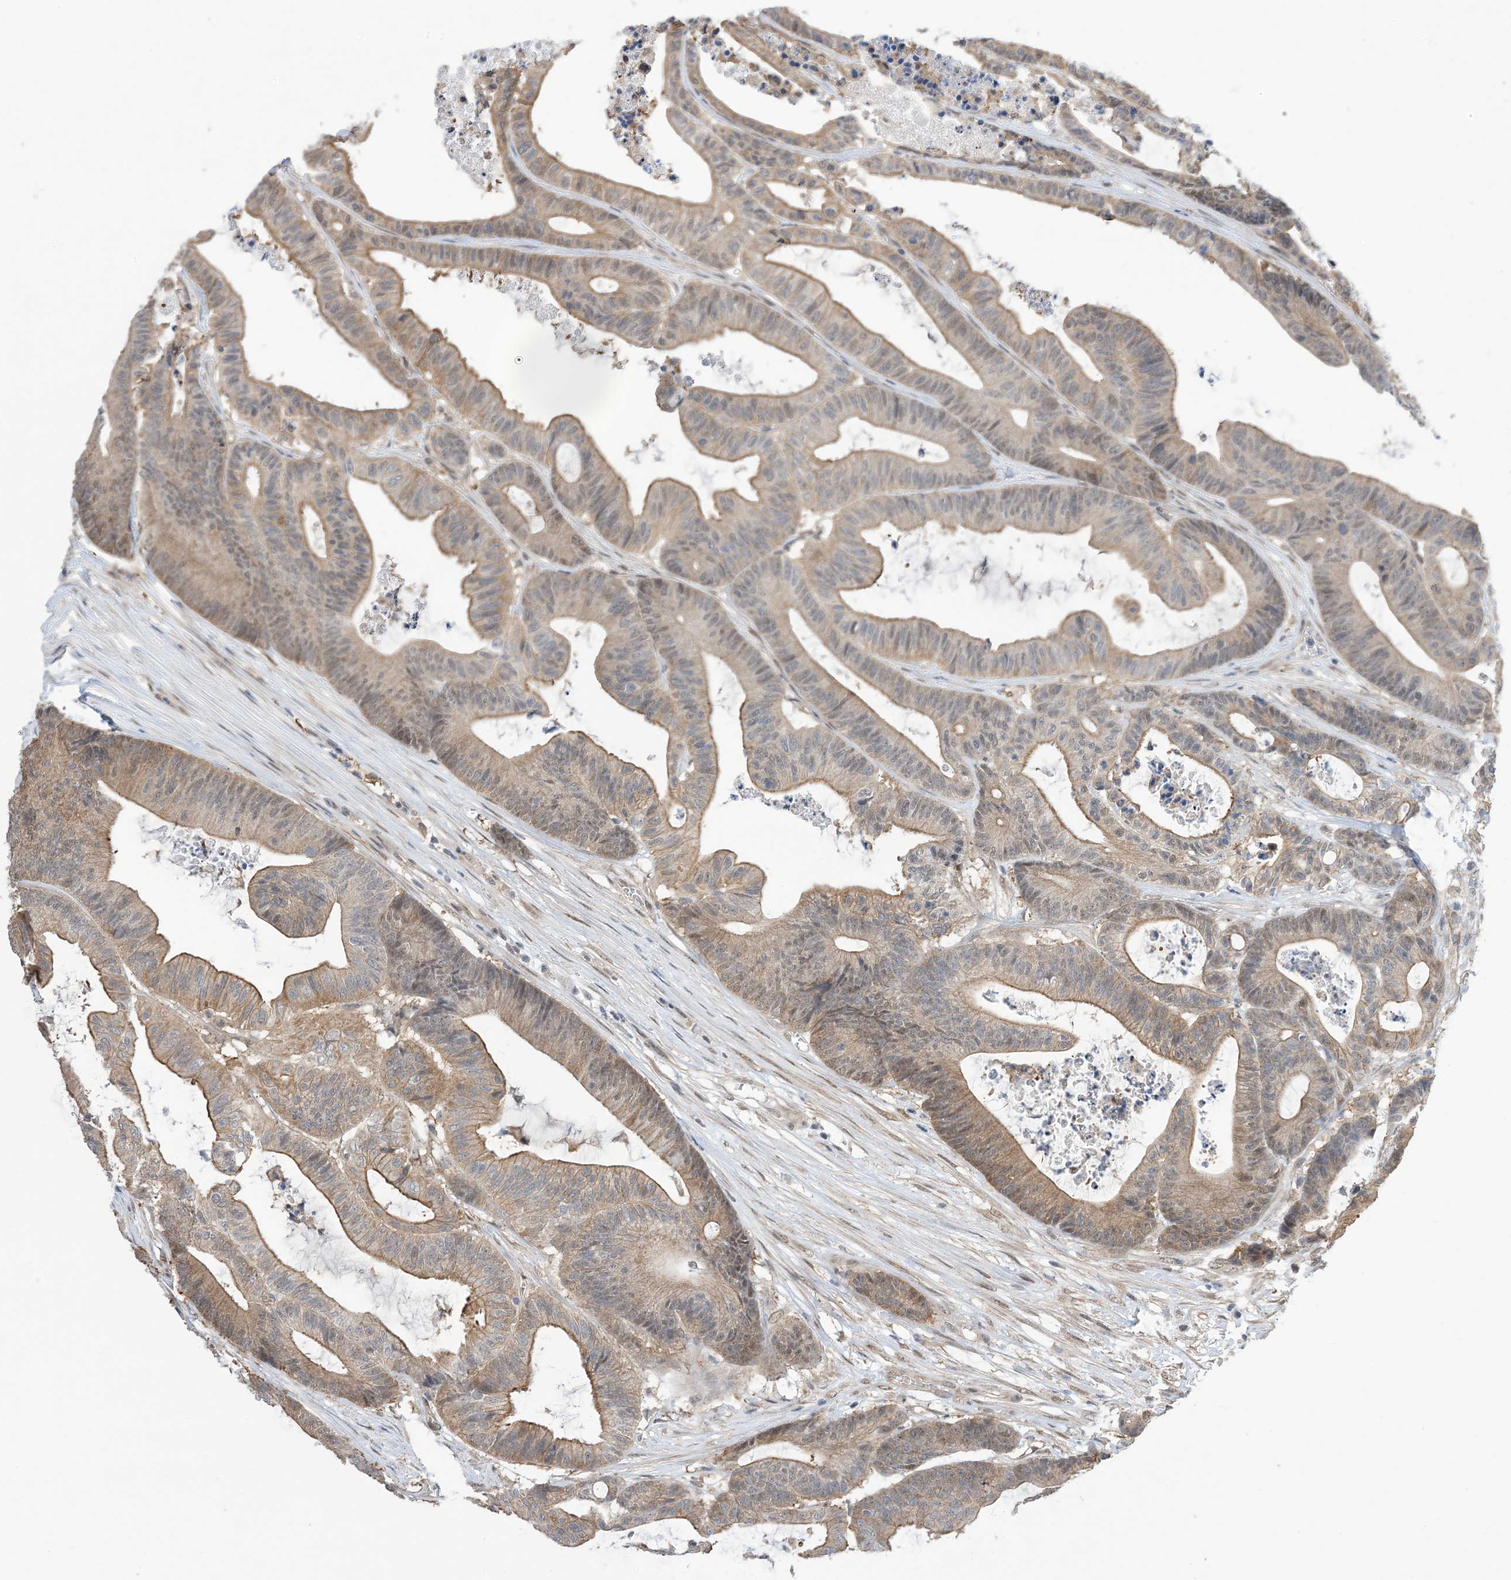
{"staining": {"intensity": "moderate", "quantity": "25%-75%", "location": "cytoplasmic/membranous,nuclear"}, "tissue": "colorectal cancer", "cell_type": "Tumor cells", "image_type": "cancer", "snomed": [{"axis": "morphology", "description": "Adenocarcinoma, NOS"}, {"axis": "topography", "description": "Colon"}], "caption": "Moderate cytoplasmic/membranous and nuclear staining for a protein is appreciated in about 25%-75% of tumor cells of colorectal cancer using immunohistochemistry (IHC).", "gene": "ZNF8", "patient": {"sex": "female", "age": 84}}